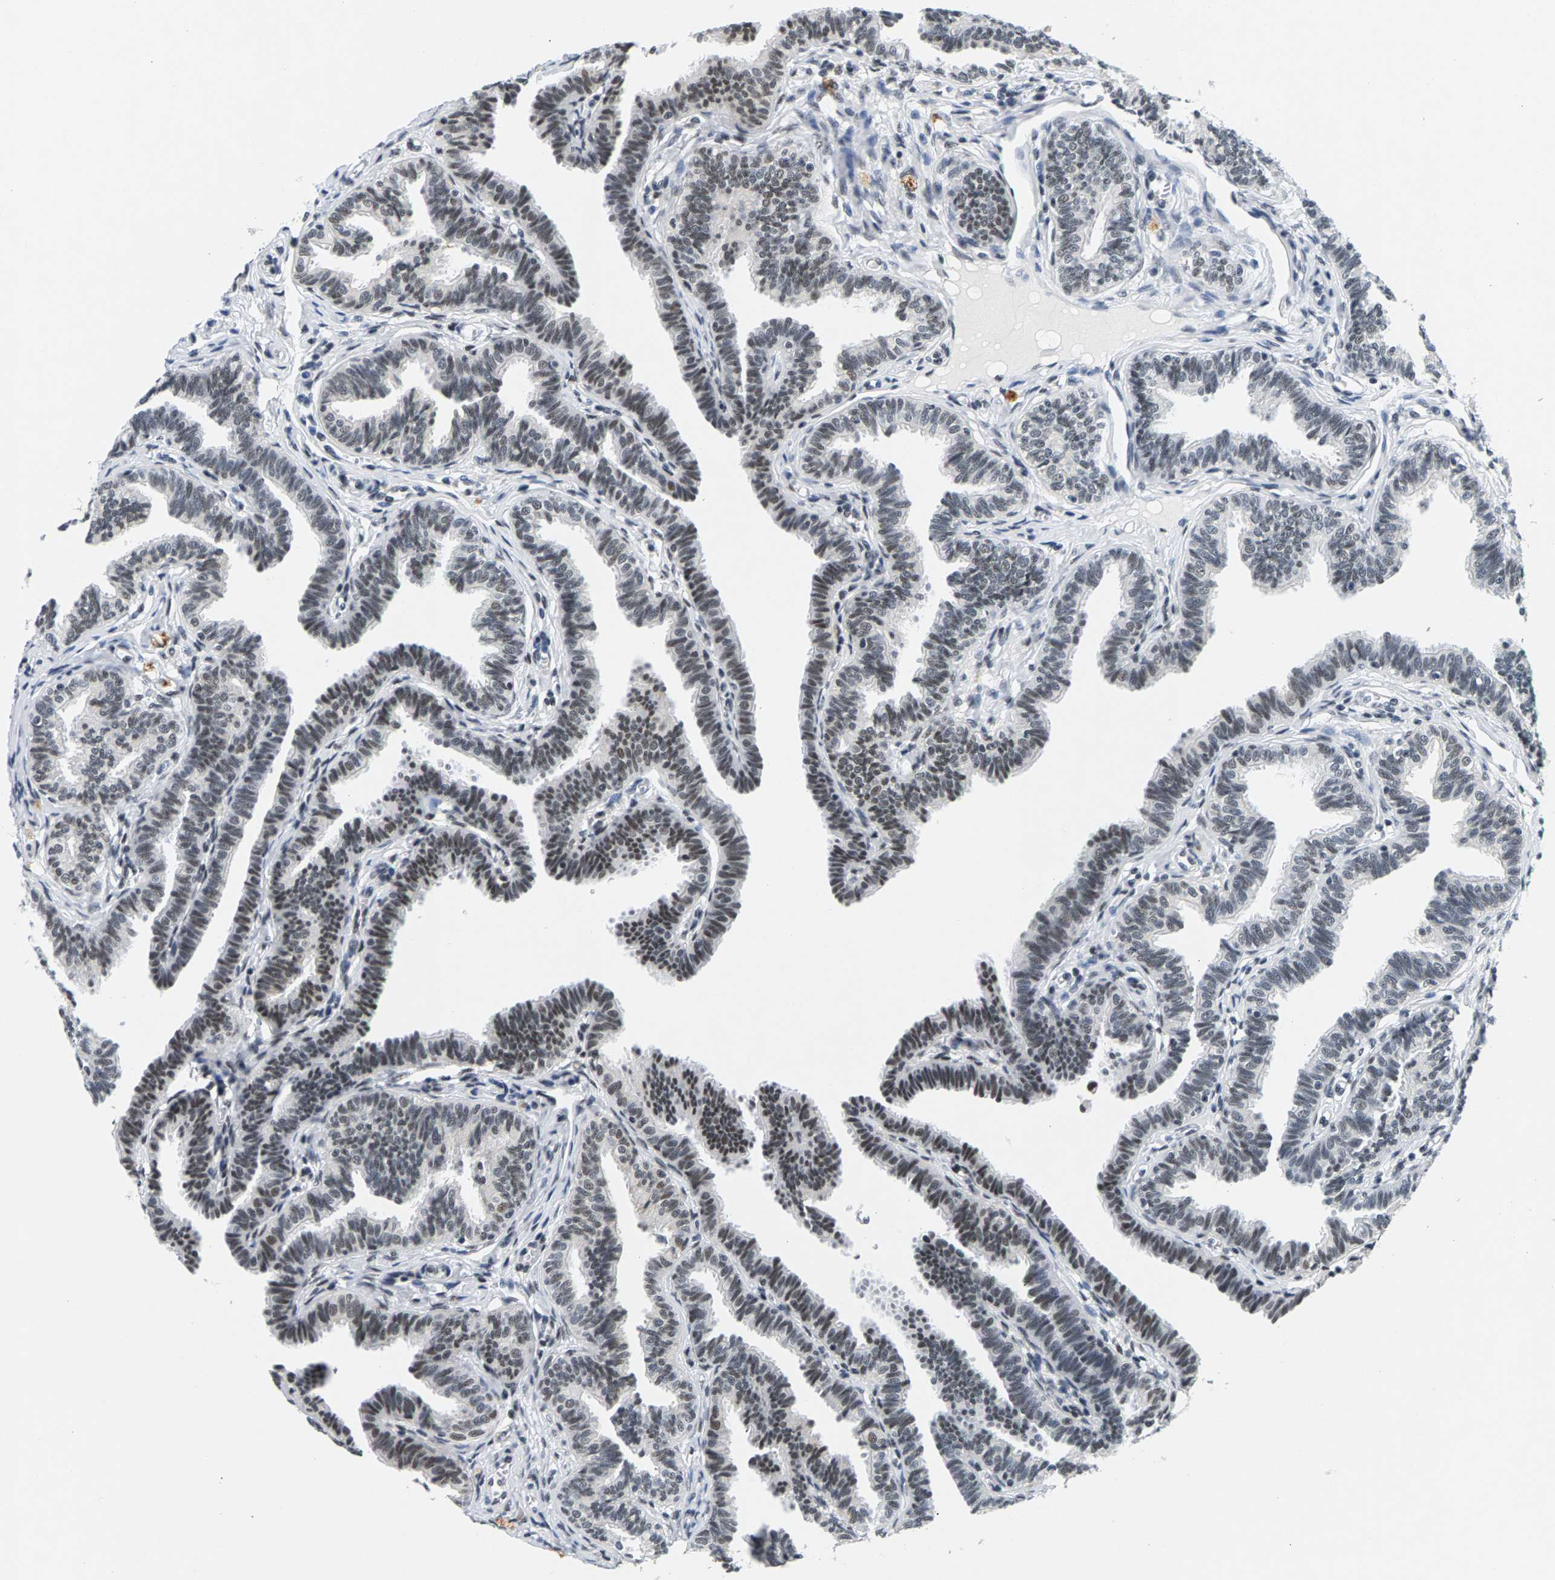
{"staining": {"intensity": "weak", "quantity": "25%-75%", "location": "nuclear"}, "tissue": "fallopian tube", "cell_type": "Glandular cells", "image_type": "normal", "snomed": [{"axis": "morphology", "description": "Normal tissue, NOS"}, {"axis": "topography", "description": "Fallopian tube"}, {"axis": "topography", "description": "Ovary"}], "caption": "Protein expression analysis of benign fallopian tube shows weak nuclear expression in approximately 25%-75% of glandular cells.", "gene": "ATF2", "patient": {"sex": "female", "age": 23}}